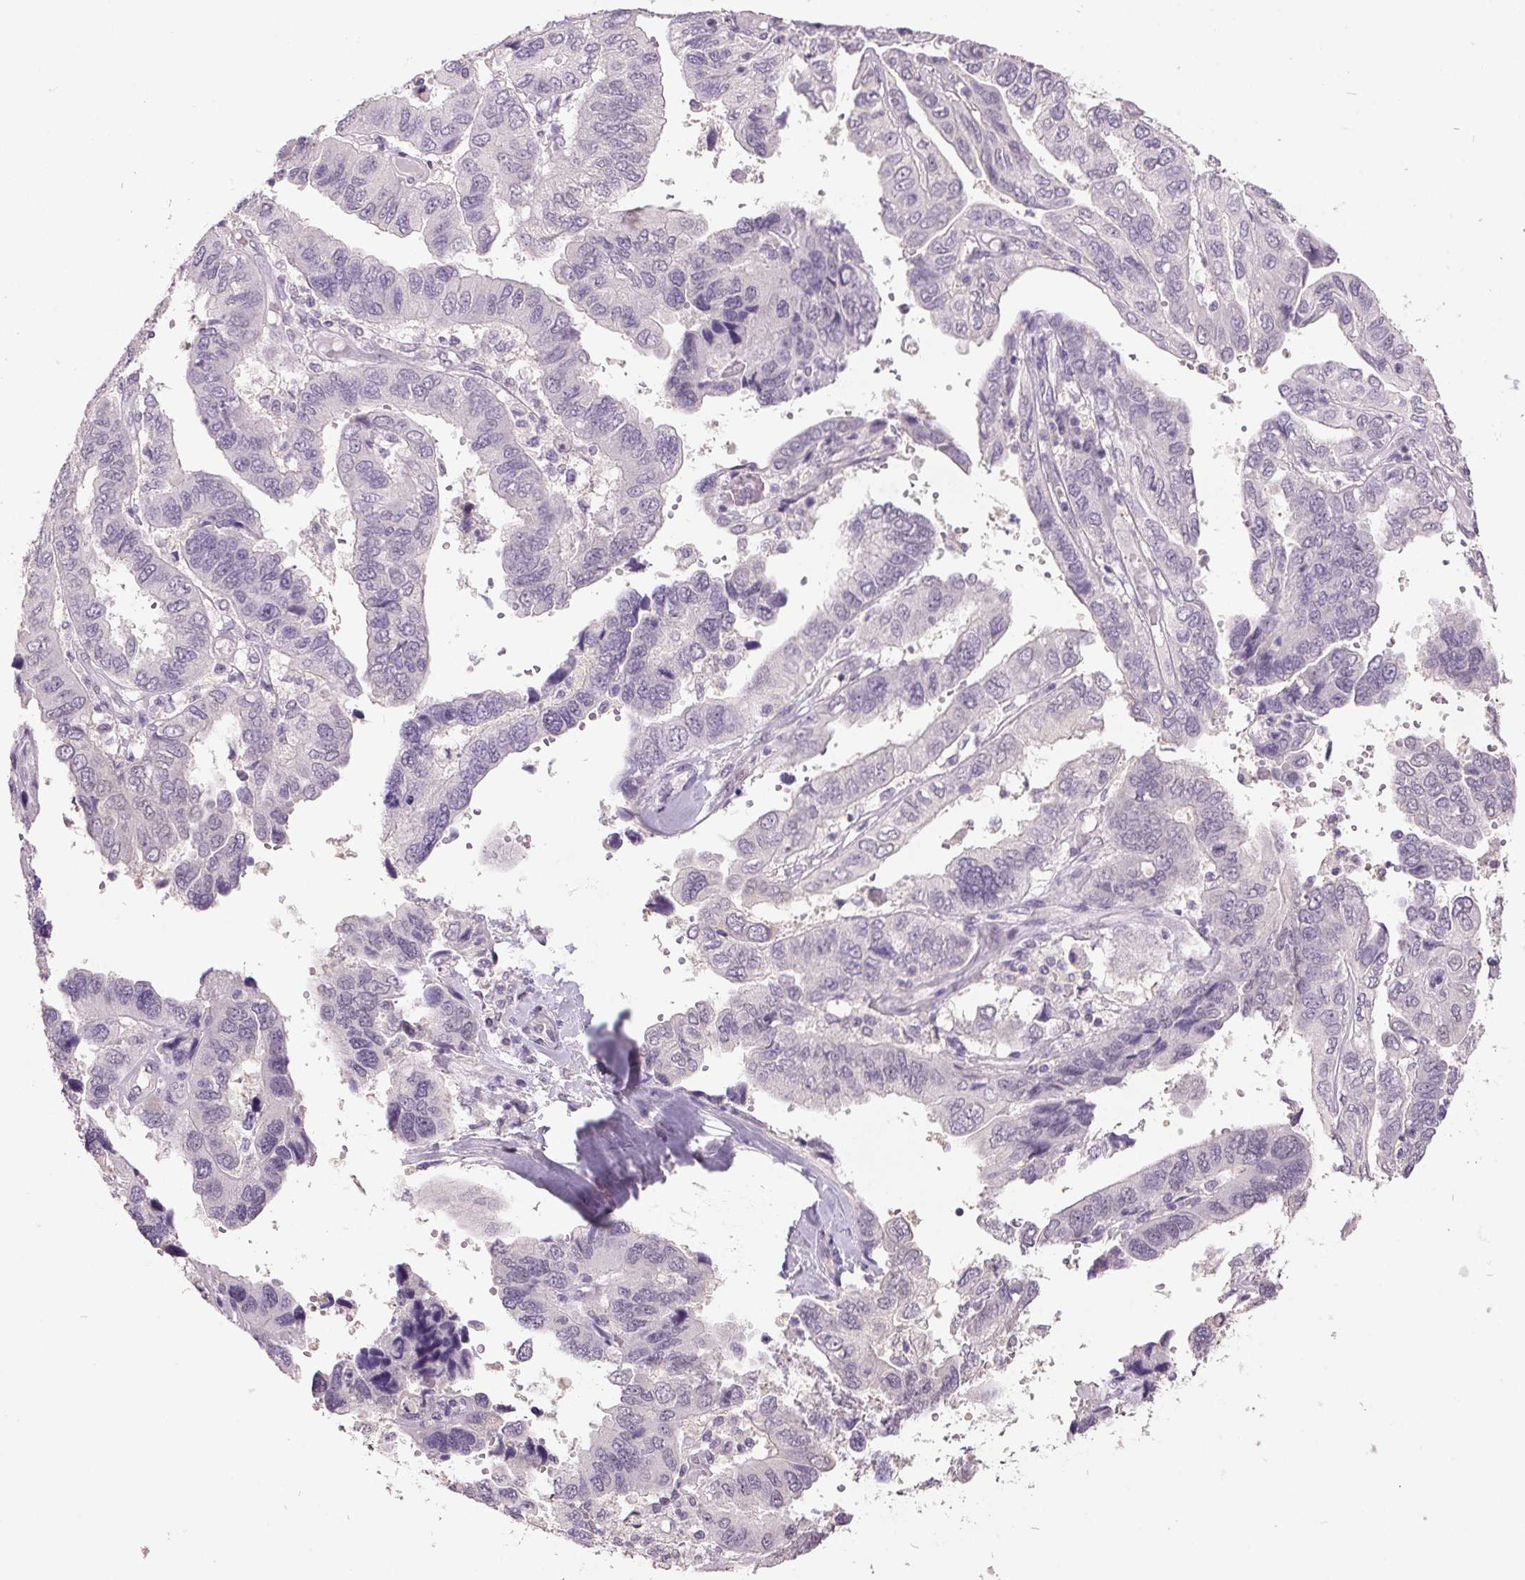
{"staining": {"intensity": "negative", "quantity": "none", "location": "none"}, "tissue": "ovarian cancer", "cell_type": "Tumor cells", "image_type": "cancer", "snomed": [{"axis": "morphology", "description": "Cystadenocarcinoma, serous, NOS"}, {"axis": "topography", "description": "Ovary"}], "caption": "There is no significant staining in tumor cells of ovarian cancer.", "gene": "C2orf16", "patient": {"sex": "female", "age": 79}}